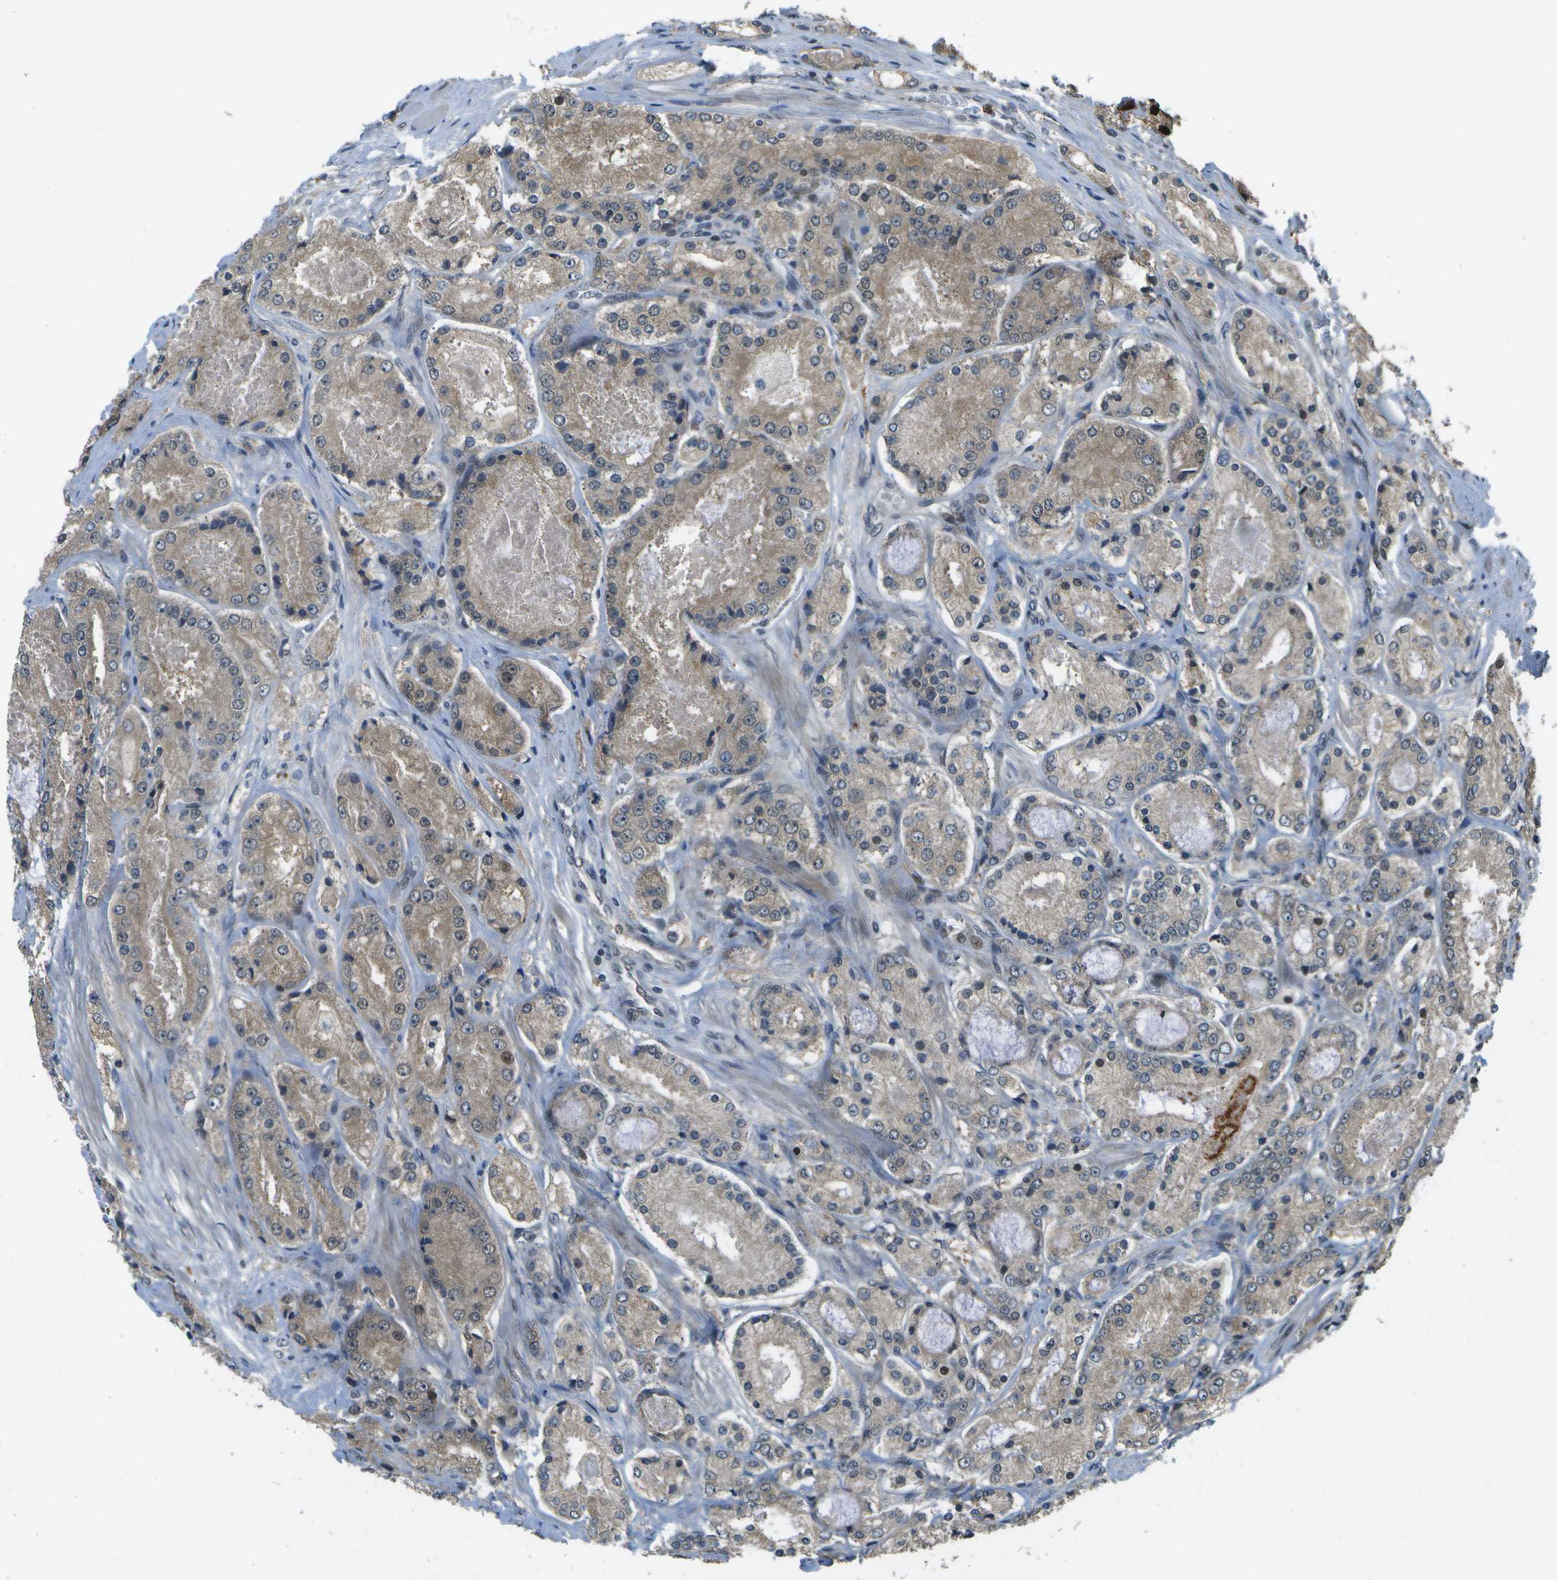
{"staining": {"intensity": "weak", "quantity": ">75%", "location": "cytoplasmic/membranous,nuclear"}, "tissue": "prostate cancer", "cell_type": "Tumor cells", "image_type": "cancer", "snomed": [{"axis": "morphology", "description": "Adenocarcinoma, High grade"}, {"axis": "topography", "description": "Prostate"}], "caption": "The micrograph reveals immunohistochemical staining of prostate high-grade adenocarcinoma. There is weak cytoplasmic/membranous and nuclear positivity is appreciated in approximately >75% of tumor cells.", "gene": "GANC", "patient": {"sex": "male", "age": 65}}